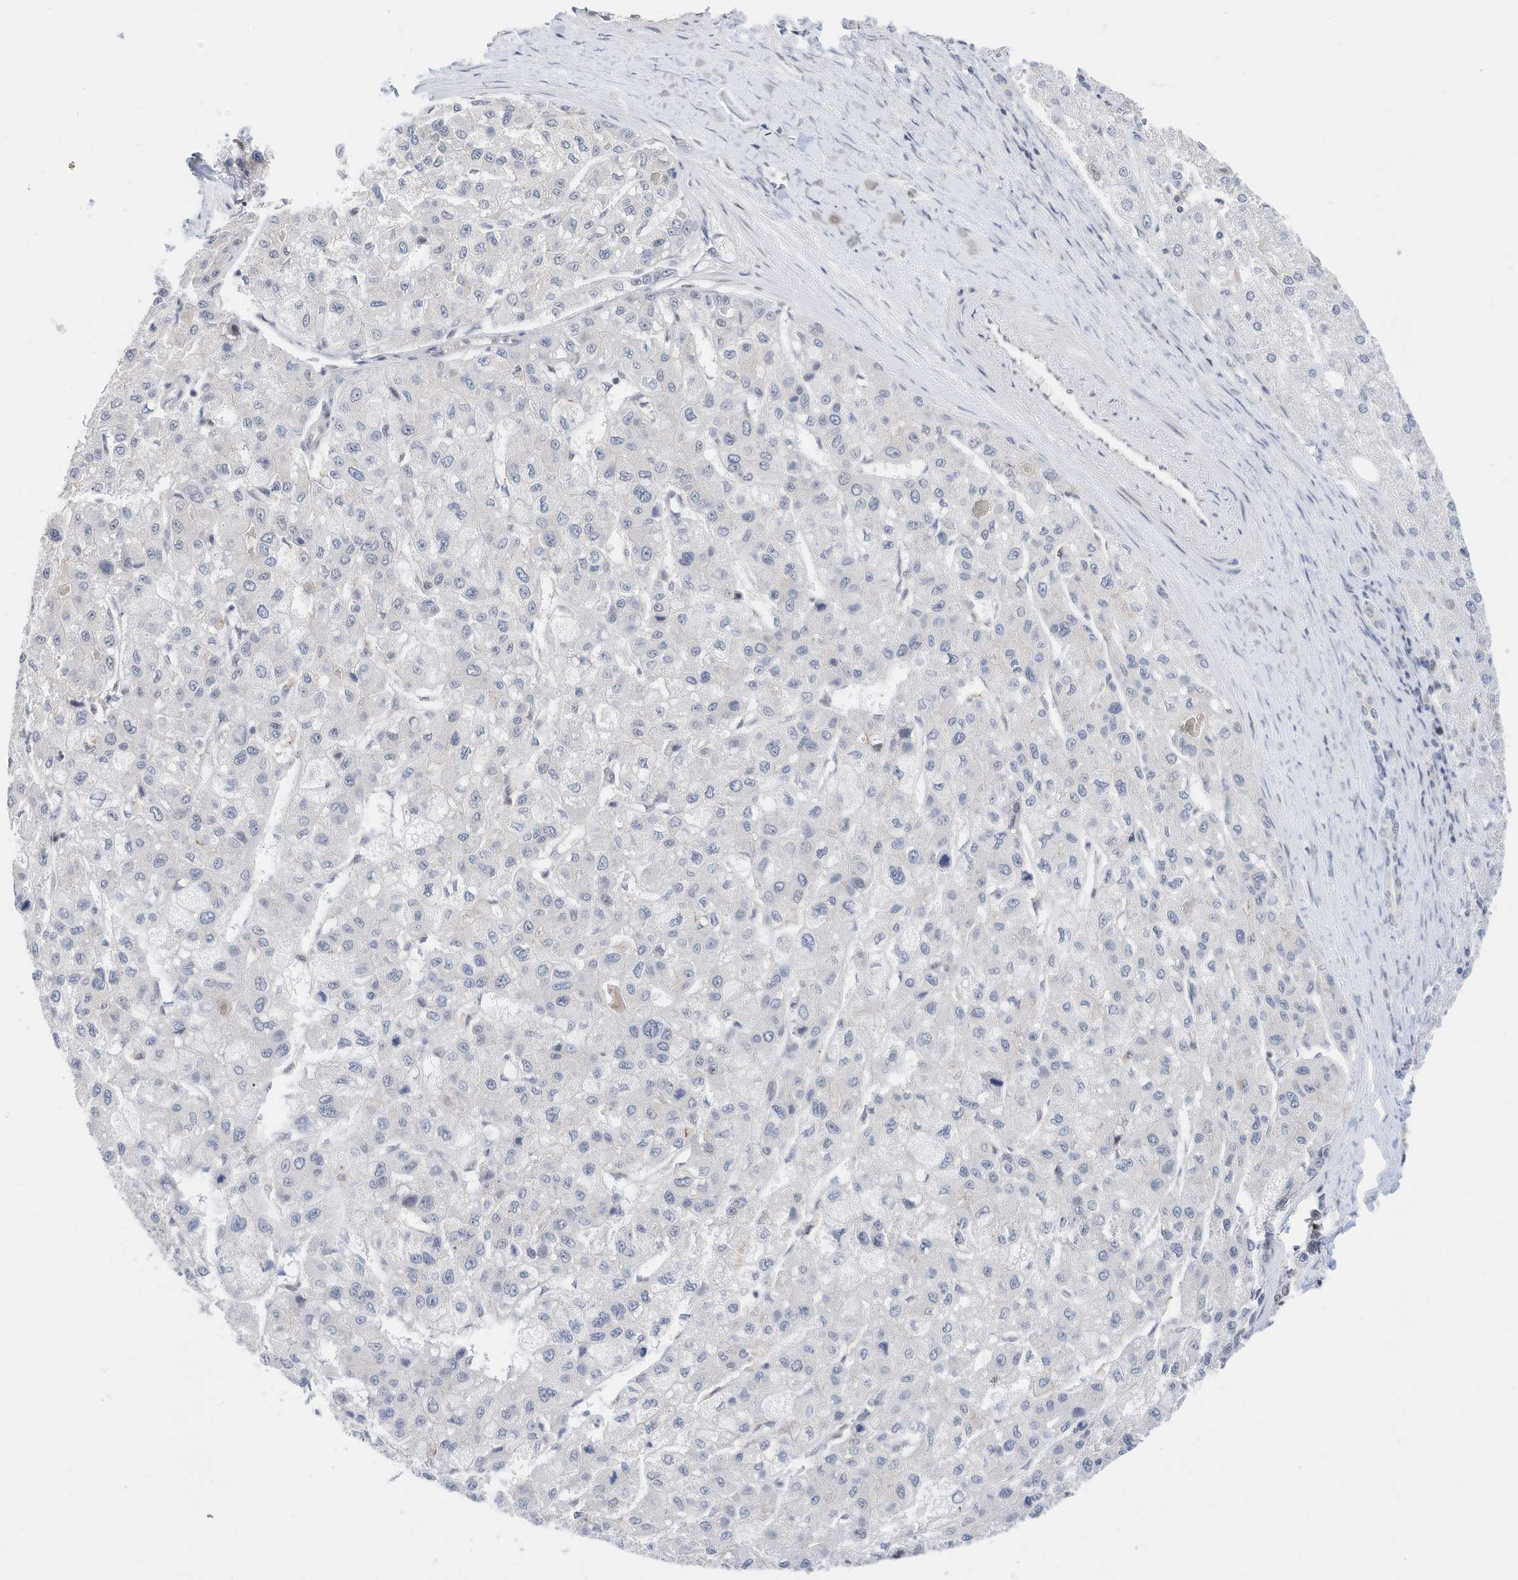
{"staining": {"intensity": "negative", "quantity": "none", "location": "none"}, "tissue": "liver cancer", "cell_type": "Tumor cells", "image_type": "cancer", "snomed": [{"axis": "morphology", "description": "Carcinoma, Hepatocellular, NOS"}, {"axis": "topography", "description": "Liver"}], "caption": "There is no significant positivity in tumor cells of liver cancer (hepatocellular carcinoma).", "gene": "OGT", "patient": {"sex": "male", "age": 80}}